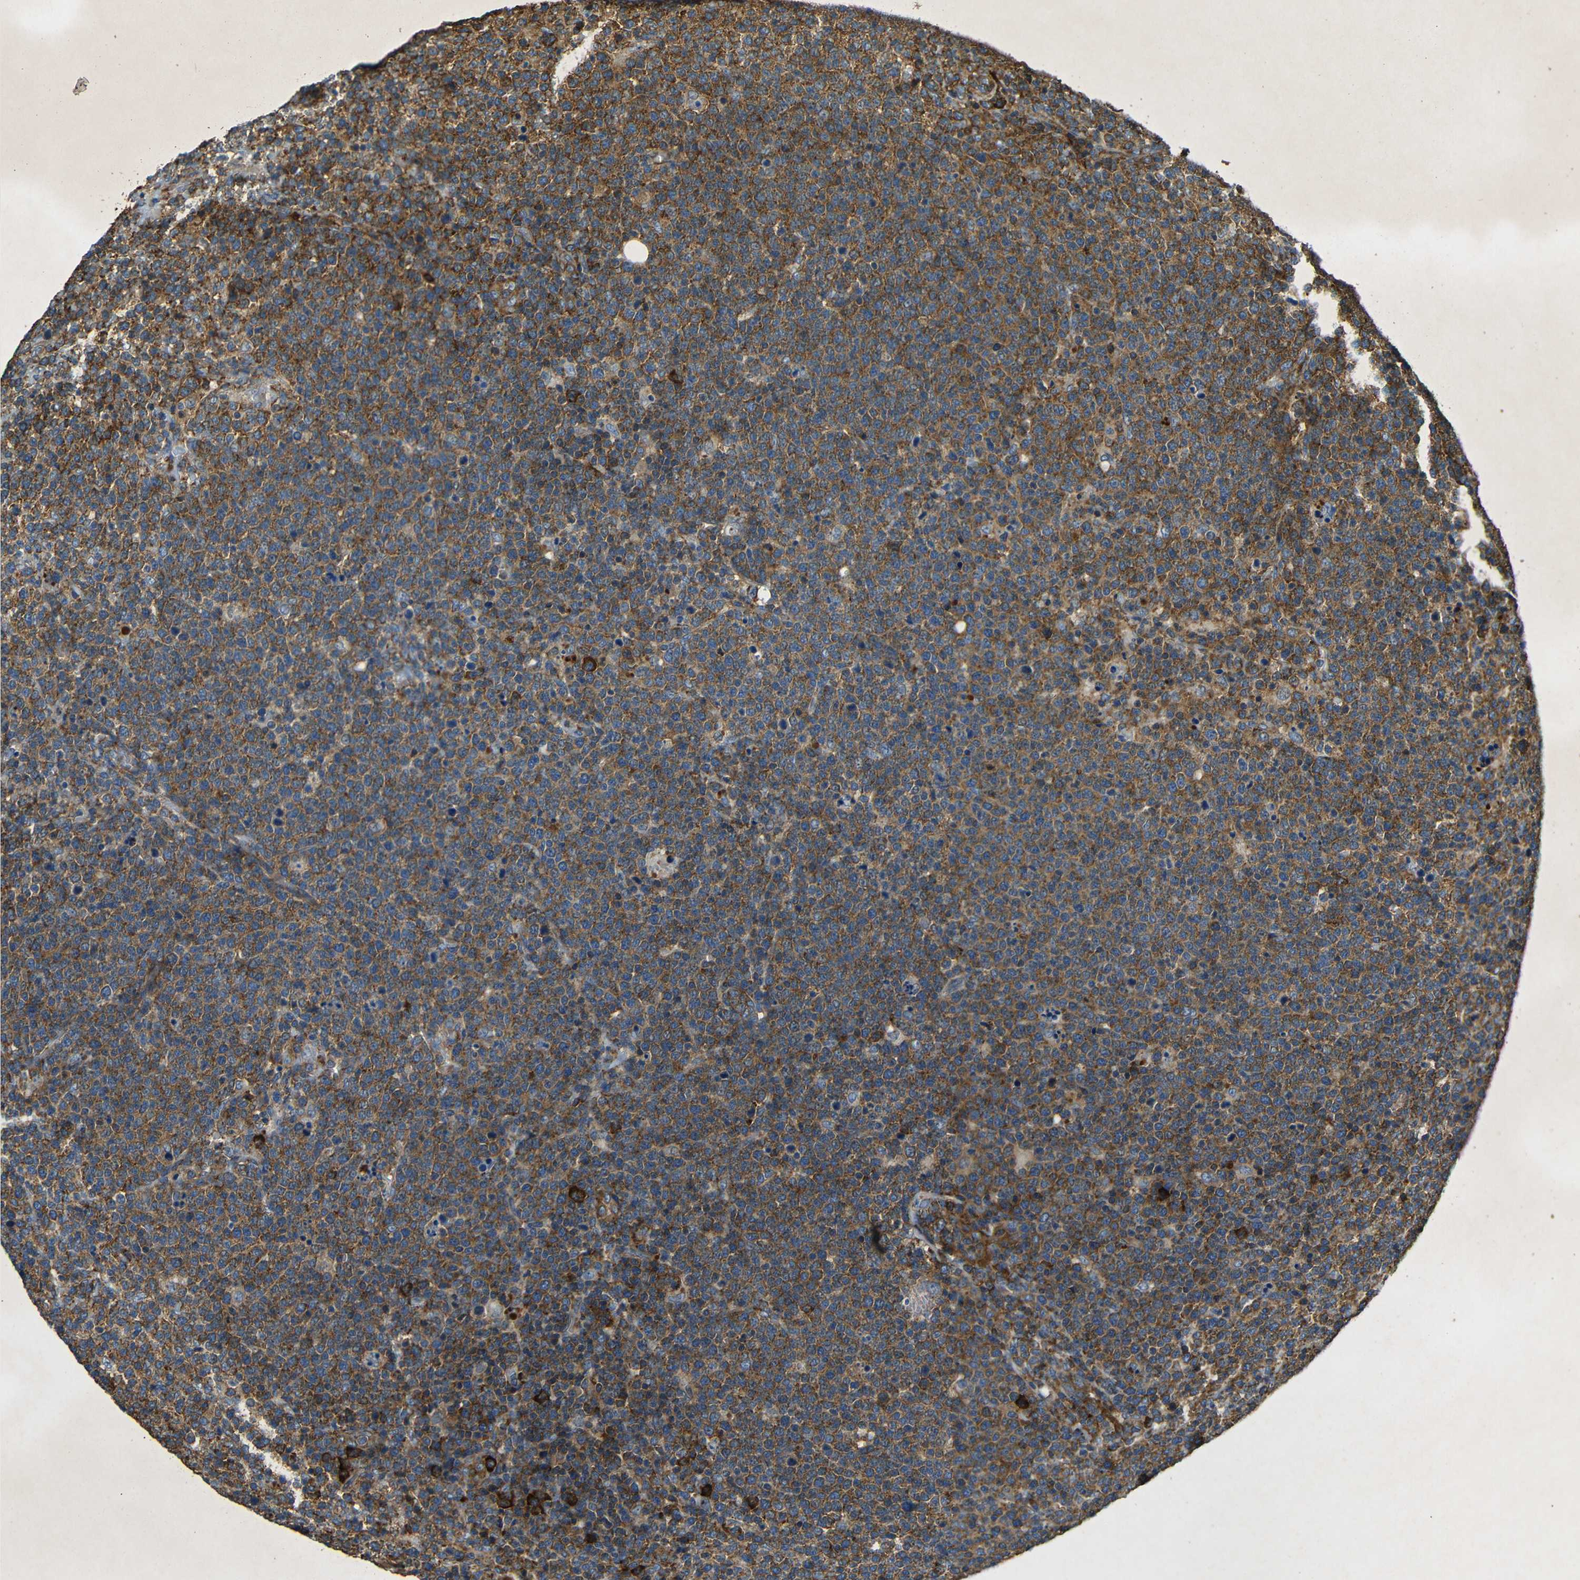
{"staining": {"intensity": "strong", "quantity": ">75%", "location": "cytoplasmic/membranous"}, "tissue": "lymphoma", "cell_type": "Tumor cells", "image_type": "cancer", "snomed": [{"axis": "morphology", "description": "Malignant lymphoma, non-Hodgkin's type, High grade"}, {"axis": "topography", "description": "Lymph node"}], "caption": "Human lymphoma stained for a protein (brown) exhibits strong cytoplasmic/membranous positive expression in approximately >75% of tumor cells.", "gene": "BTF3", "patient": {"sex": "male", "age": 61}}